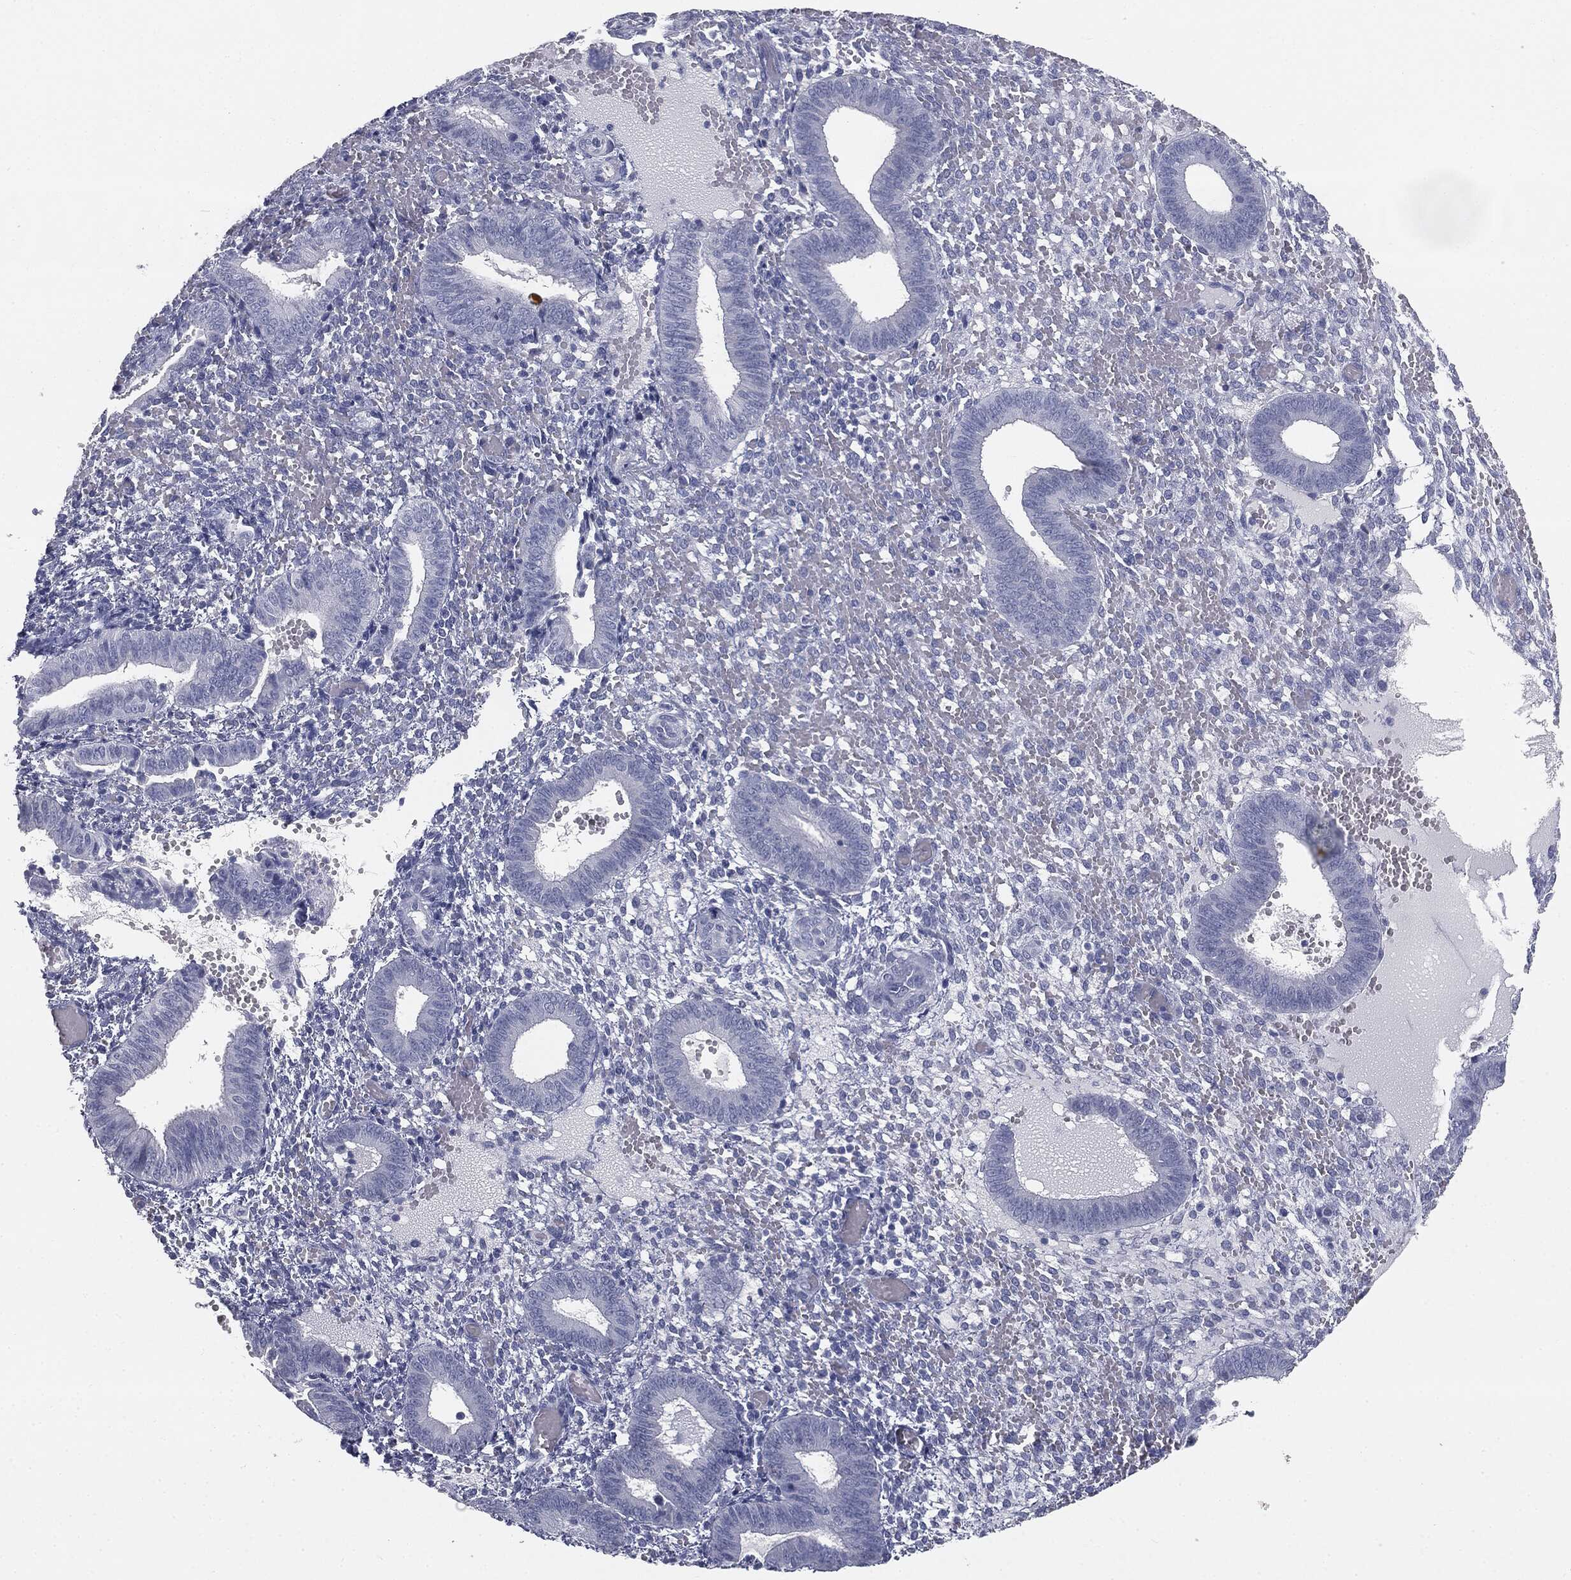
{"staining": {"intensity": "negative", "quantity": "none", "location": "none"}, "tissue": "endometrium", "cell_type": "Cells in endometrial stroma", "image_type": "normal", "snomed": [{"axis": "morphology", "description": "Normal tissue, NOS"}, {"axis": "topography", "description": "Endometrium"}], "caption": "This image is of benign endometrium stained with immunohistochemistry (IHC) to label a protein in brown with the nuclei are counter-stained blue. There is no expression in cells in endometrial stroma.", "gene": "MUC5AC", "patient": {"sex": "female", "age": 42}}